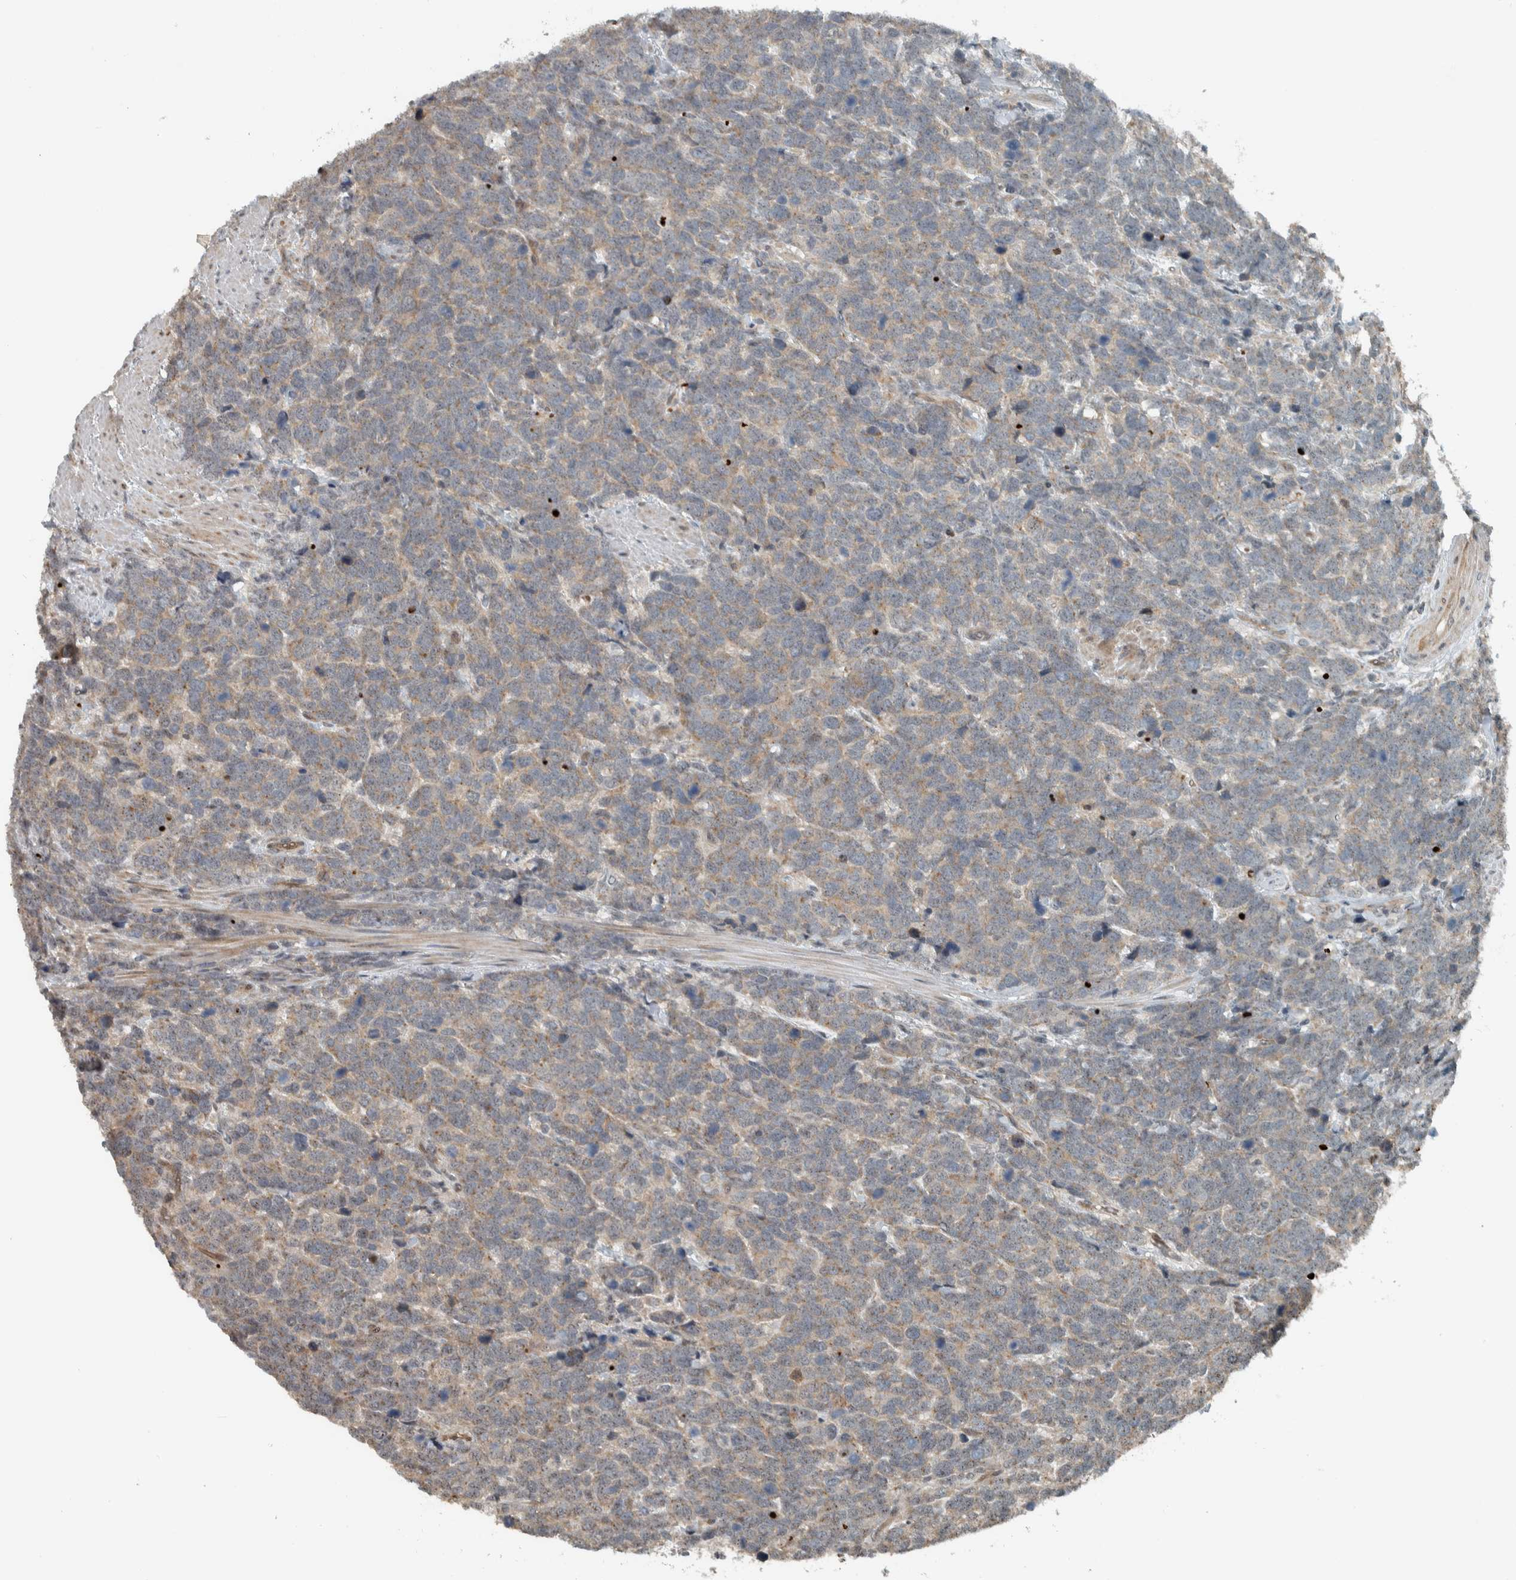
{"staining": {"intensity": "weak", "quantity": ">75%", "location": "cytoplasmic/membranous"}, "tissue": "urothelial cancer", "cell_type": "Tumor cells", "image_type": "cancer", "snomed": [{"axis": "morphology", "description": "Urothelial carcinoma, High grade"}, {"axis": "topography", "description": "Urinary bladder"}], "caption": "Weak cytoplasmic/membranous protein expression is seen in approximately >75% of tumor cells in urothelial cancer.", "gene": "NAPG", "patient": {"sex": "female", "age": 82}}